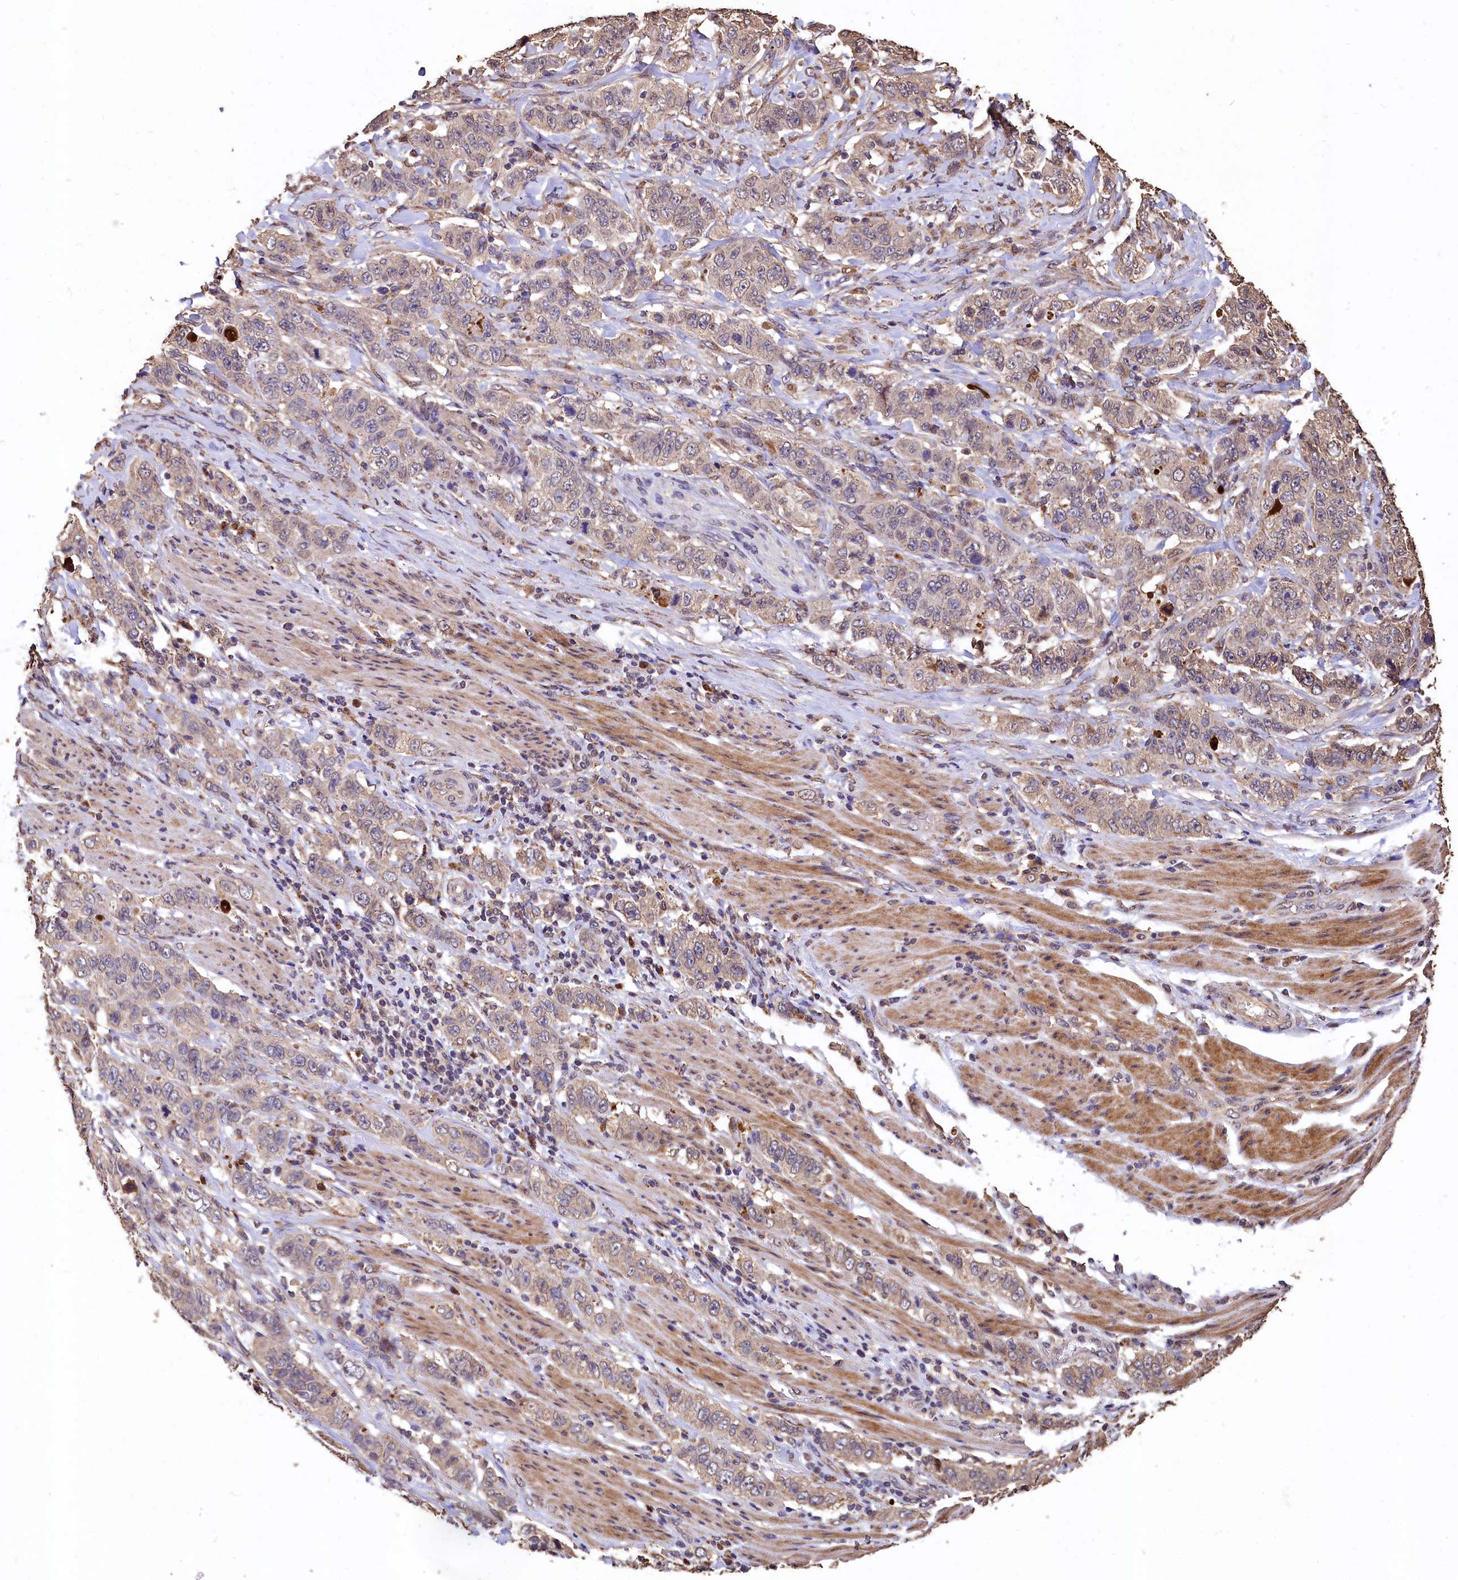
{"staining": {"intensity": "weak", "quantity": "<25%", "location": "cytoplasmic/membranous"}, "tissue": "stomach cancer", "cell_type": "Tumor cells", "image_type": "cancer", "snomed": [{"axis": "morphology", "description": "Adenocarcinoma, NOS"}, {"axis": "topography", "description": "Stomach"}], "caption": "Histopathology image shows no protein positivity in tumor cells of stomach adenocarcinoma tissue.", "gene": "LSM4", "patient": {"sex": "male", "age": 48}}